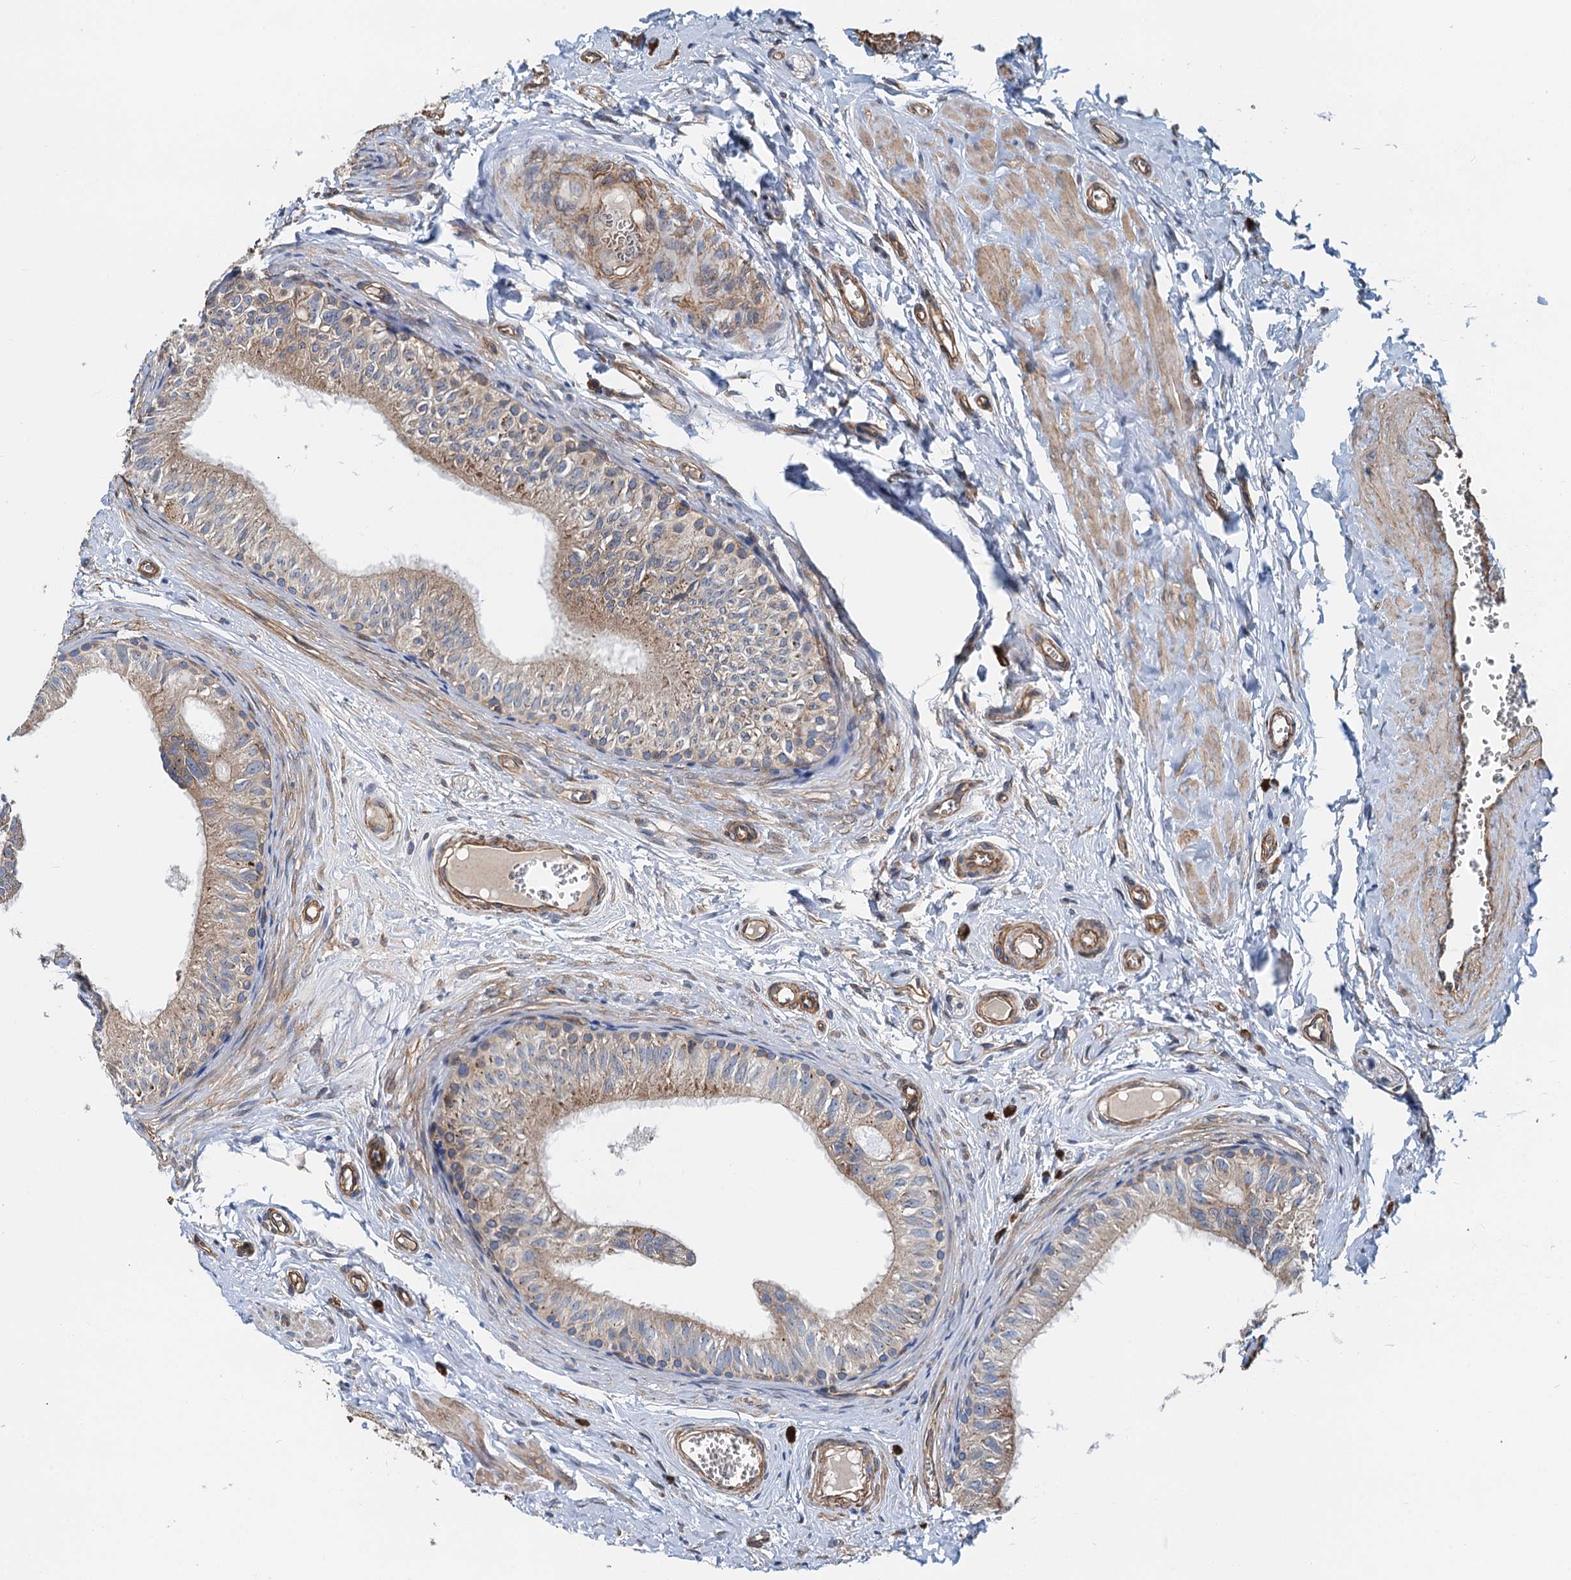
{"staining": {"intensity": "weak", "quantity": "<25%", "location": "cytoplasmic/membranous"}, "tissue": "epididymis", "cell_type": "Glandular cells", "image_type": "normal", "snomed": [{"axis": "morphology", "description": "Normal tissue, NOS"}, {"axis": "topography", "description": "Epididymis"}], "caption": "DAB immunohistochemical staining of benign human epididymis exhibits no significant staining in glandular cells. Brightfield microscopy of immunohistochemistry stained with DAB (brown) and hematoxylin (blue), captured at high magnification.", "gene": "ROGDI", "patient": {"sex": "male", "age": 42}}